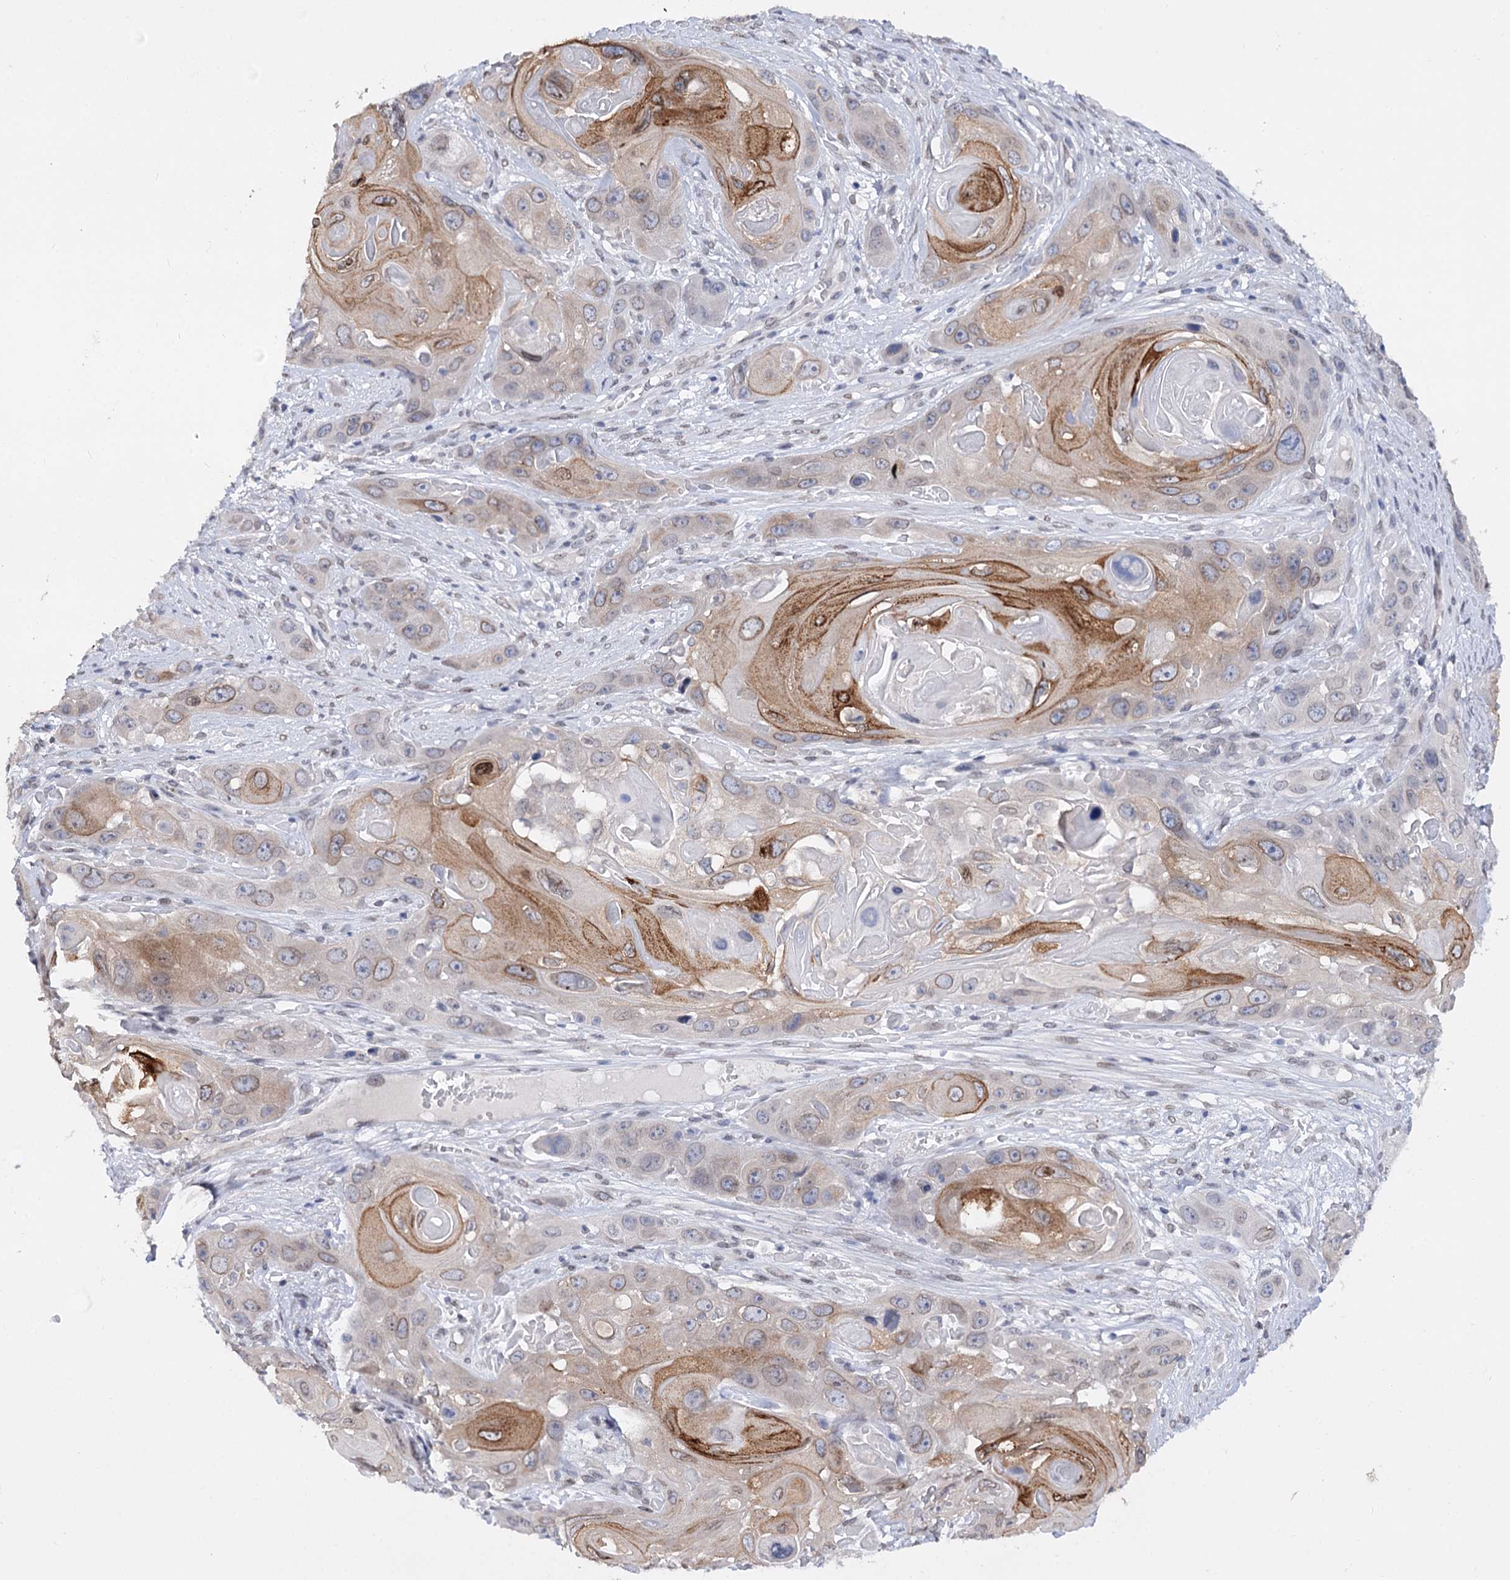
{"staining": {"intensity": "moderate", "quantity": "<25%", "location": "cytoplasmic/membranous"}, "tissue": "skin cancer", "cell_type": "Tumor cells", "image_type": "cancer", "snomed": [{"axis": "morphology", "description": "Squamous cell carcinoma, NOS"}, {"axis": "topography", "description": "Skin"}], "caption": "An IHC photomicrograph of neoplastic tissue is shown. Protein staining in brown shows moderate cytoplasmic/membranous positivity in skin cancer (squamous cell carcinoma) within tumor cells.", "gene": "TMEM201", "patient": {"sex": "male", "age": 55}}